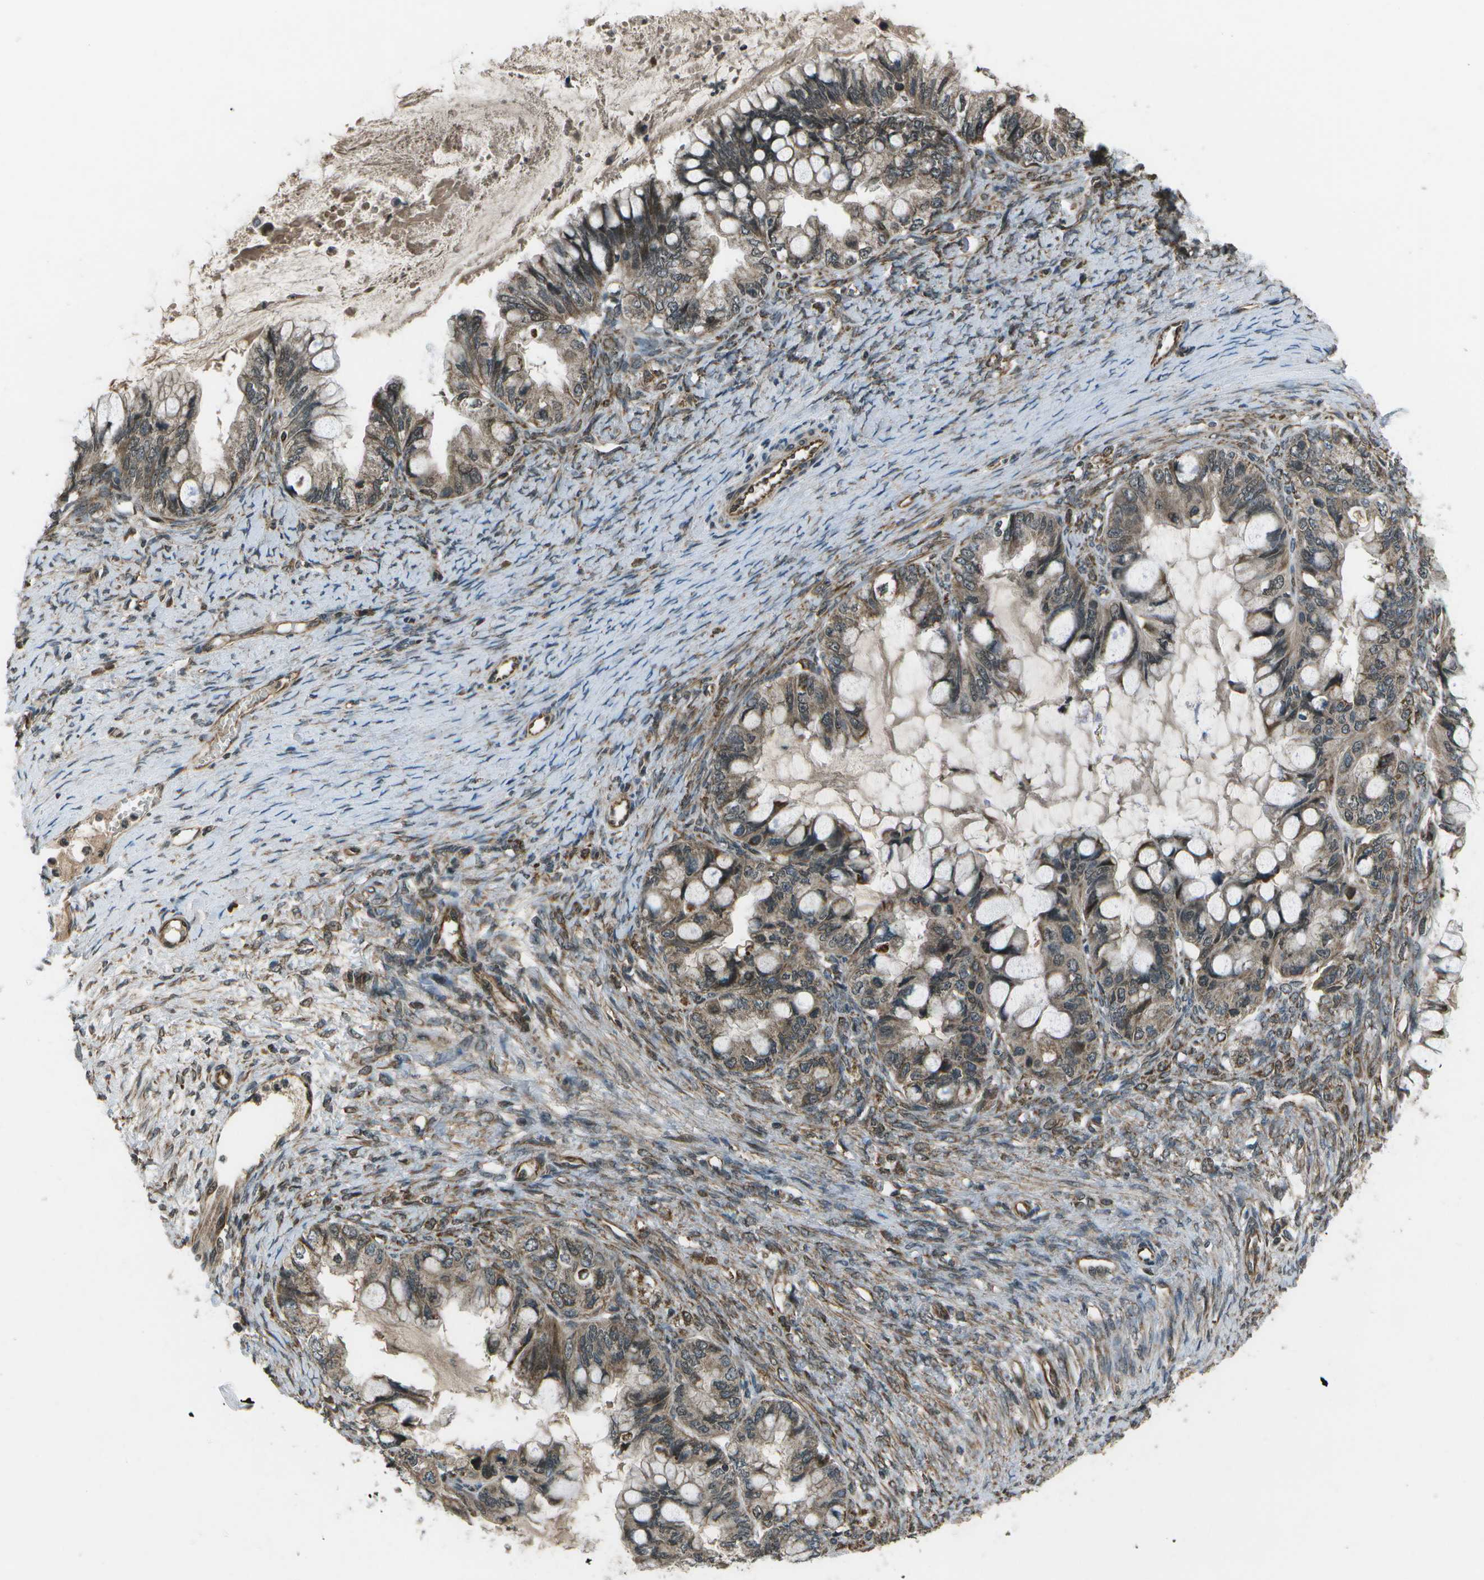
{"staining": {"intensity": "moderate", "quantity": ">75%", "location": "cytoplasmic/membranous,nuclear"}, "tissue": "ovarian cancer", "cell_type": "Tumor cells", "image_type": "cancer", "snomed": [{"axis": "morphology", "description": "Cystadenocarcinoma, mucinous, NOS"}, {"axis": "topography", "description": "Ovary"}], "caption": "Immunohistochemical staining of ovarian cancer (mucinous cystadenocarcinoma) exhibits medium levels of moderate cytoplasmic/membranous and nuclear positivity in about >75% of tumor cells.", "gene": "EIF2AK1", "patient": {"sex": "female", "age": 80}}